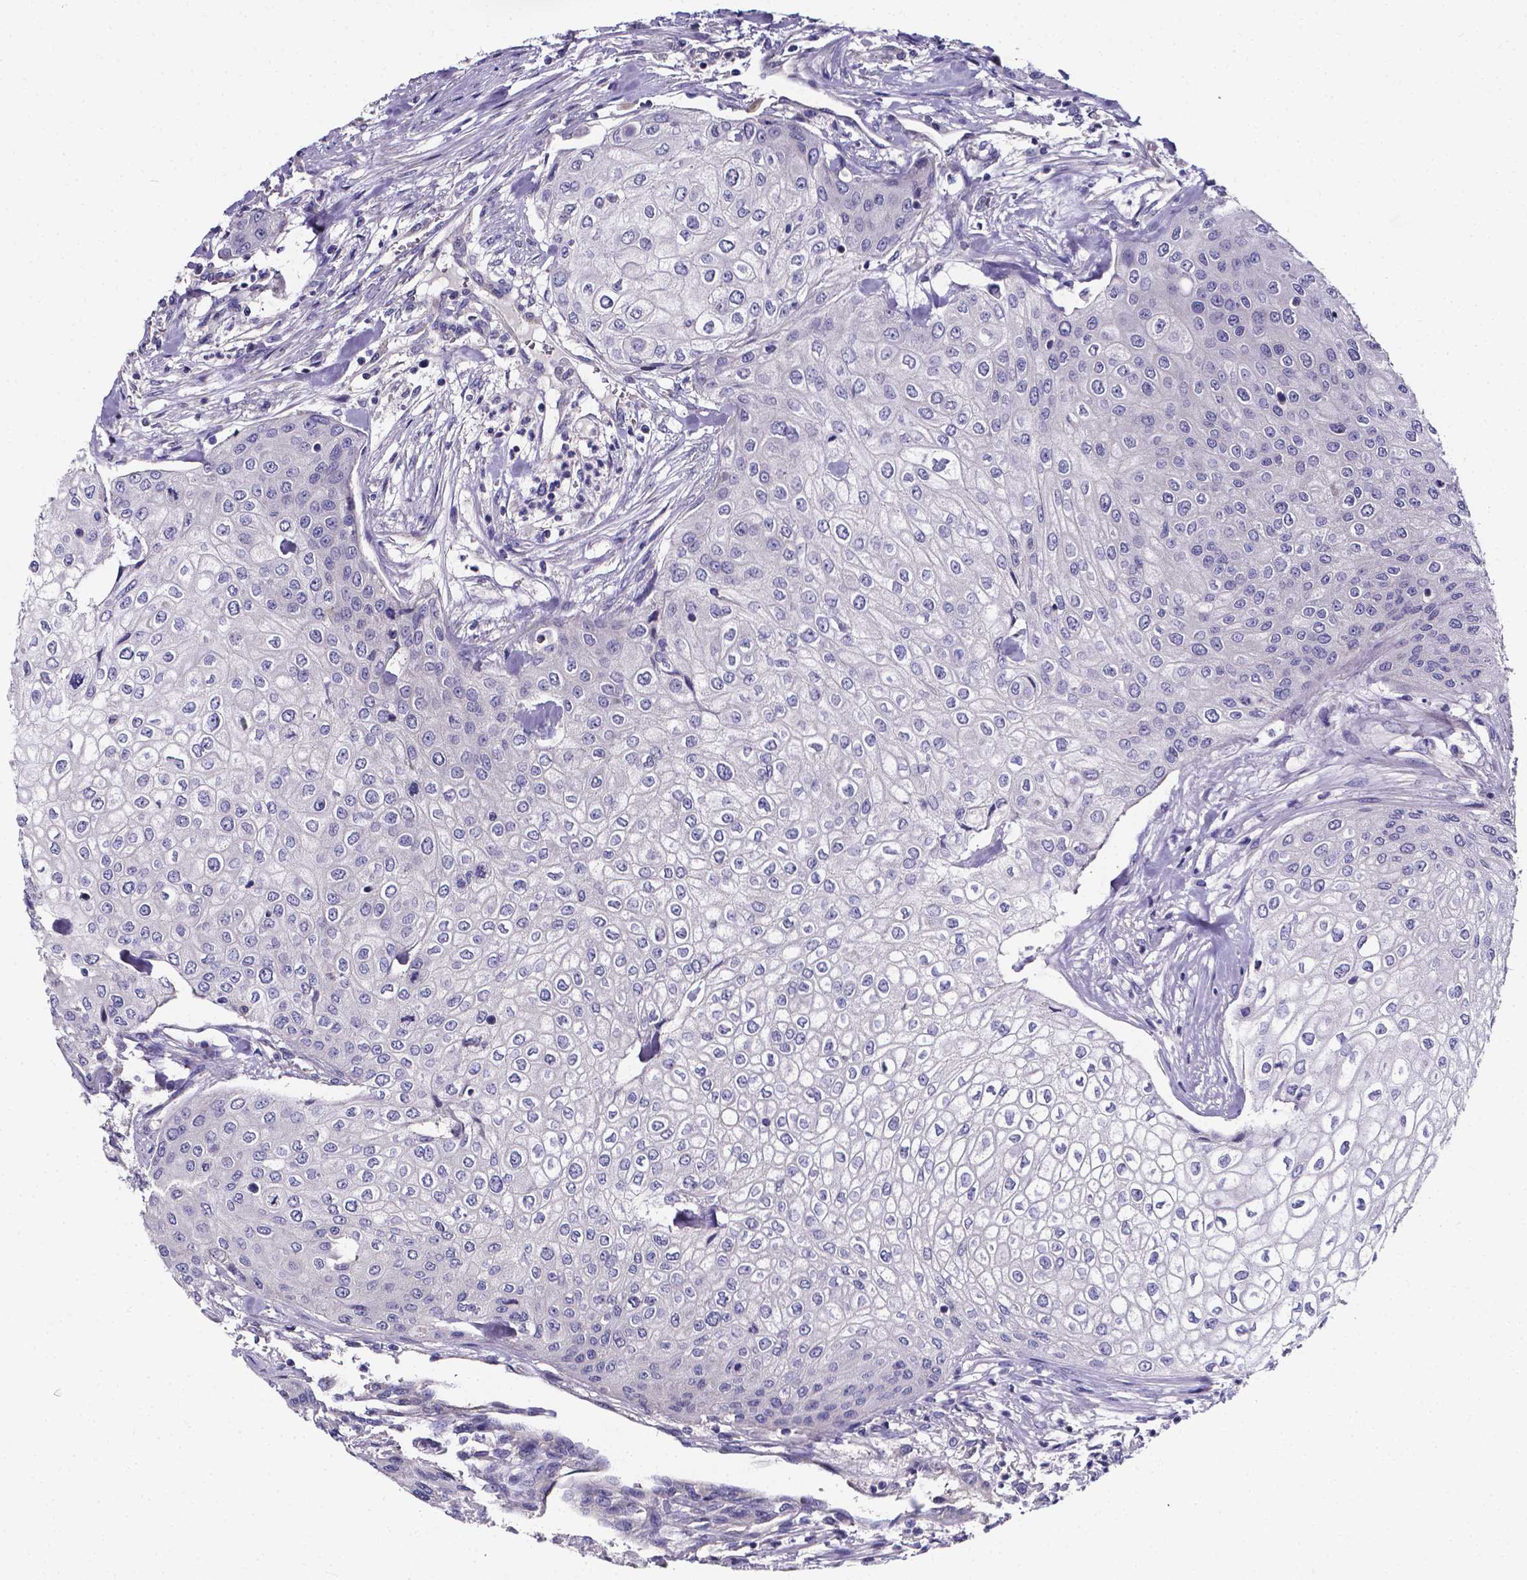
{"staining": {"intensity": "negative", "quantity": "none", "location": "none"}, "tissue": "urothelial cancer", "cell_type": "Tumor cells", "image_type": "cancer", "snomed": [{"axis": "morphology", "description": "Urothelial carcinoma, High grade"}, {"axis": "topography", "description": "Urinary bladder"}], "caption": "Immunohistochemical staining of urothelial cancer displays no significant expression in tumor cells.", "gene": "CACNG8", "patient": {"sex": "male", "age": 62}}